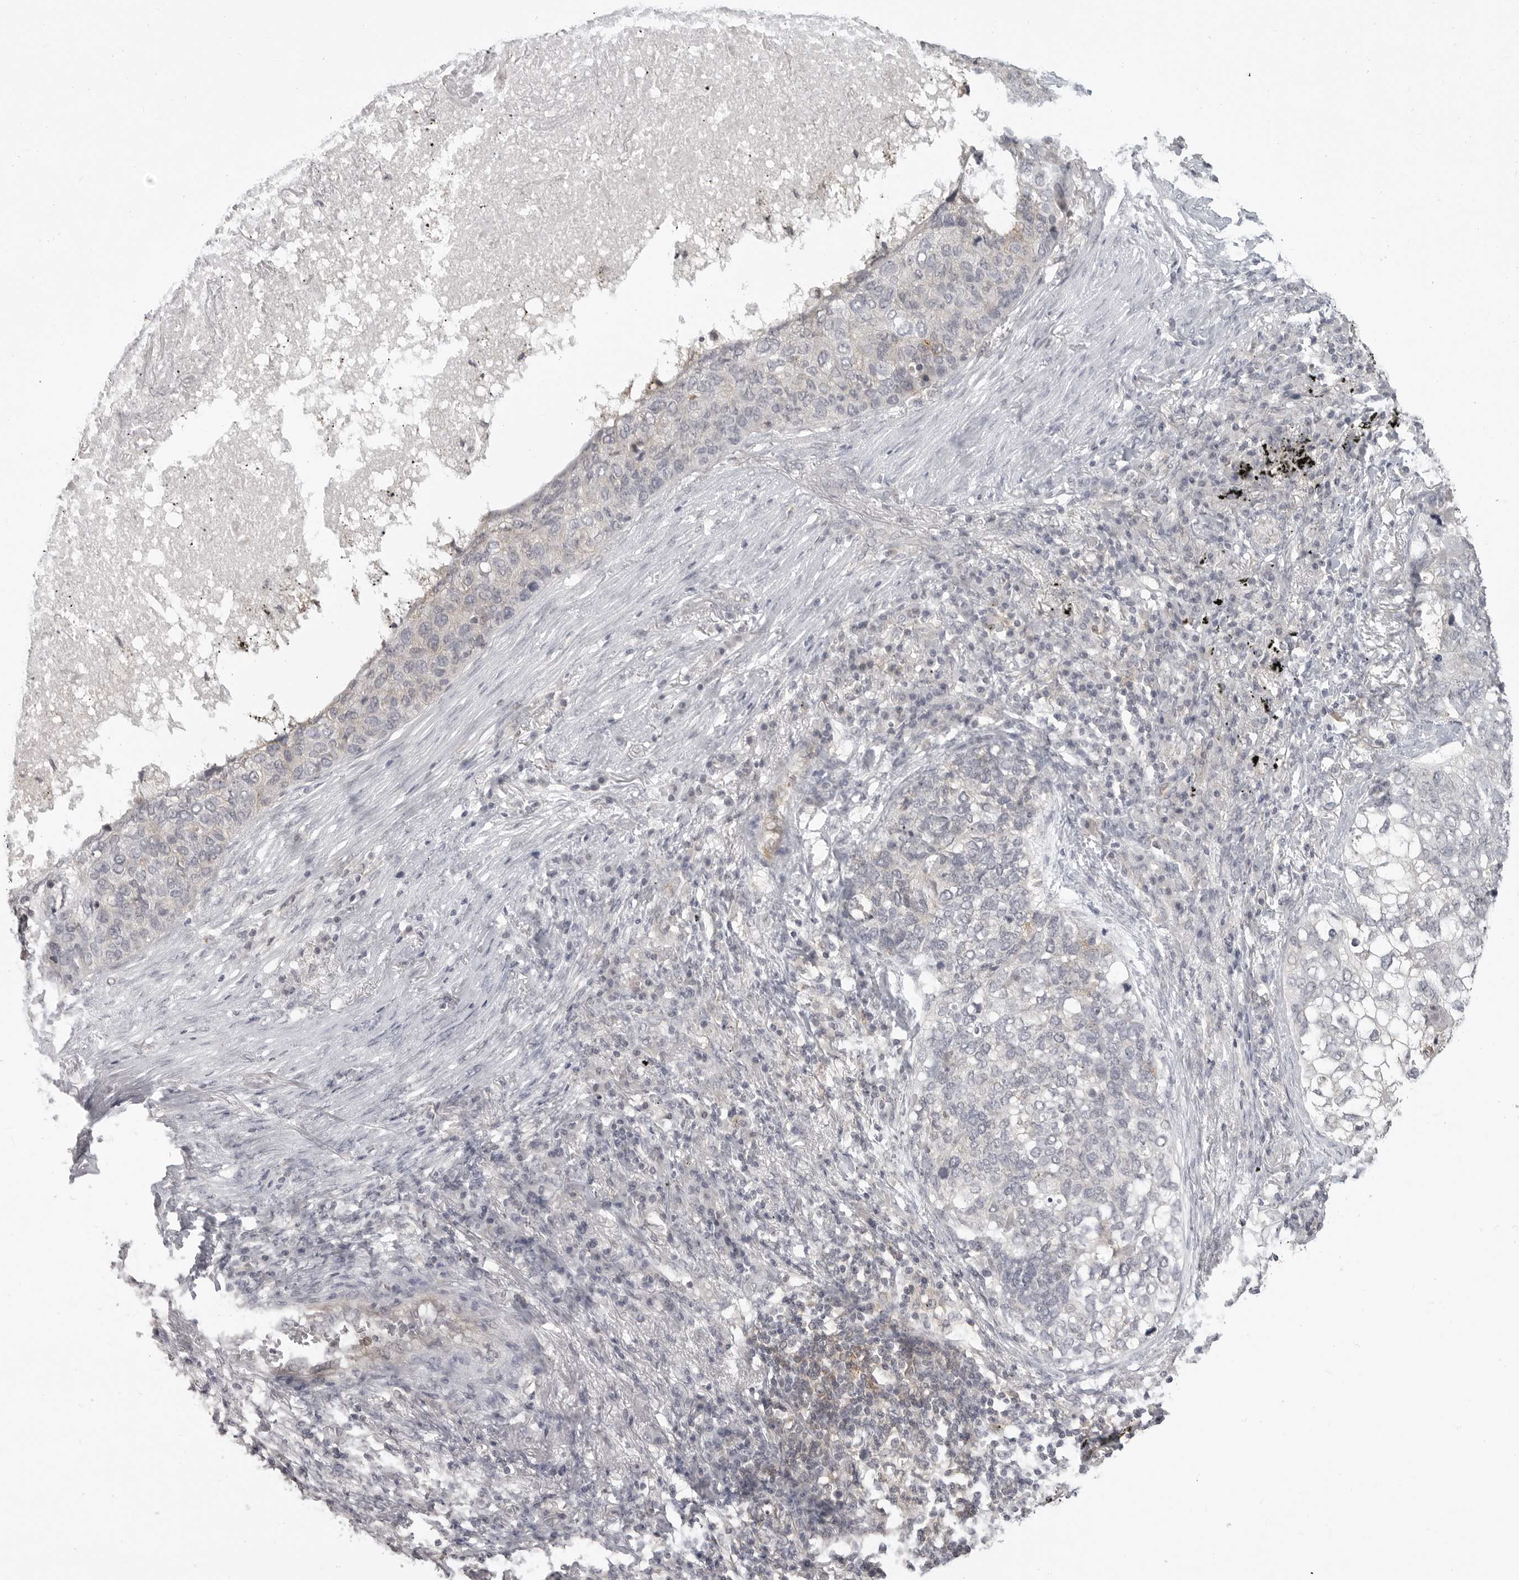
{"staining": {"intensity": "negative", "quantity": "none", "location": "none"}, "tissue": "lung cancer", "cell_type": "Tumor cells", "image_type": "cancer", "snomed": [{"axis": "morphology", "description": "Squamous cell carcinoma, NOS"}, {"axis": "topography", "description": "Lung"}], "caption": "Tumor cells show no significant protein staining in lung squamous cell carcinoma.", "gene": "IFNGR1", "patient": {"sex": "female", "age": 63}}